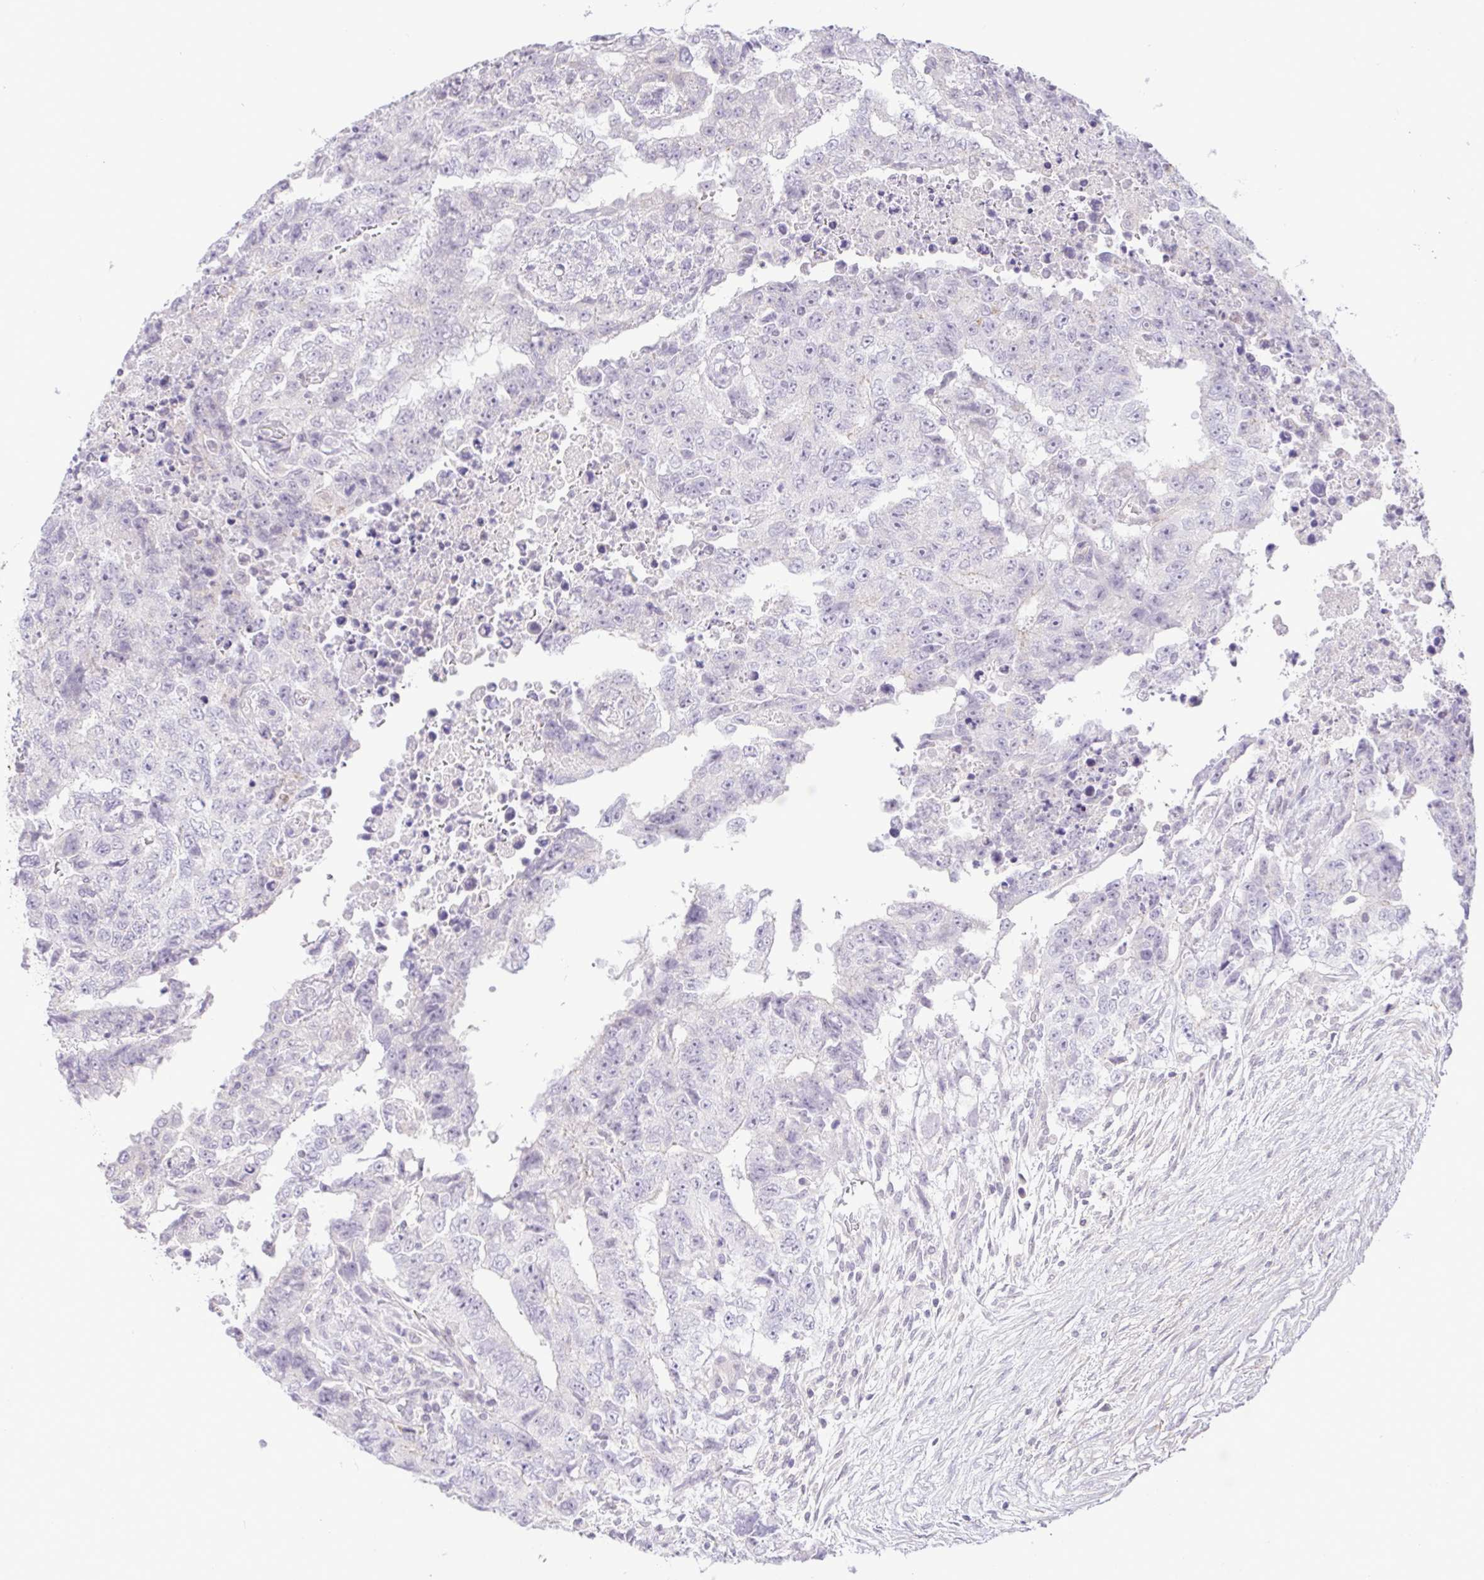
{"staining": {"intensity": "negative", "quantity": "none", "location": "none"}, "tissue": "testis cancer", "cell_type": "Tumor cells", "image_type": "cancer", "snomed": [{"axis": "morphology", "description": "Carcinoma, Embryonal, NOS"}, {"axis": "topography", "description": "Testis"}], "caption": "An IHC image of testis cancer is shown. There is no staining in tumor cells of testis cancer.", "gene": "IL1RN", "patient": {"sex": "male", "age": 24}}